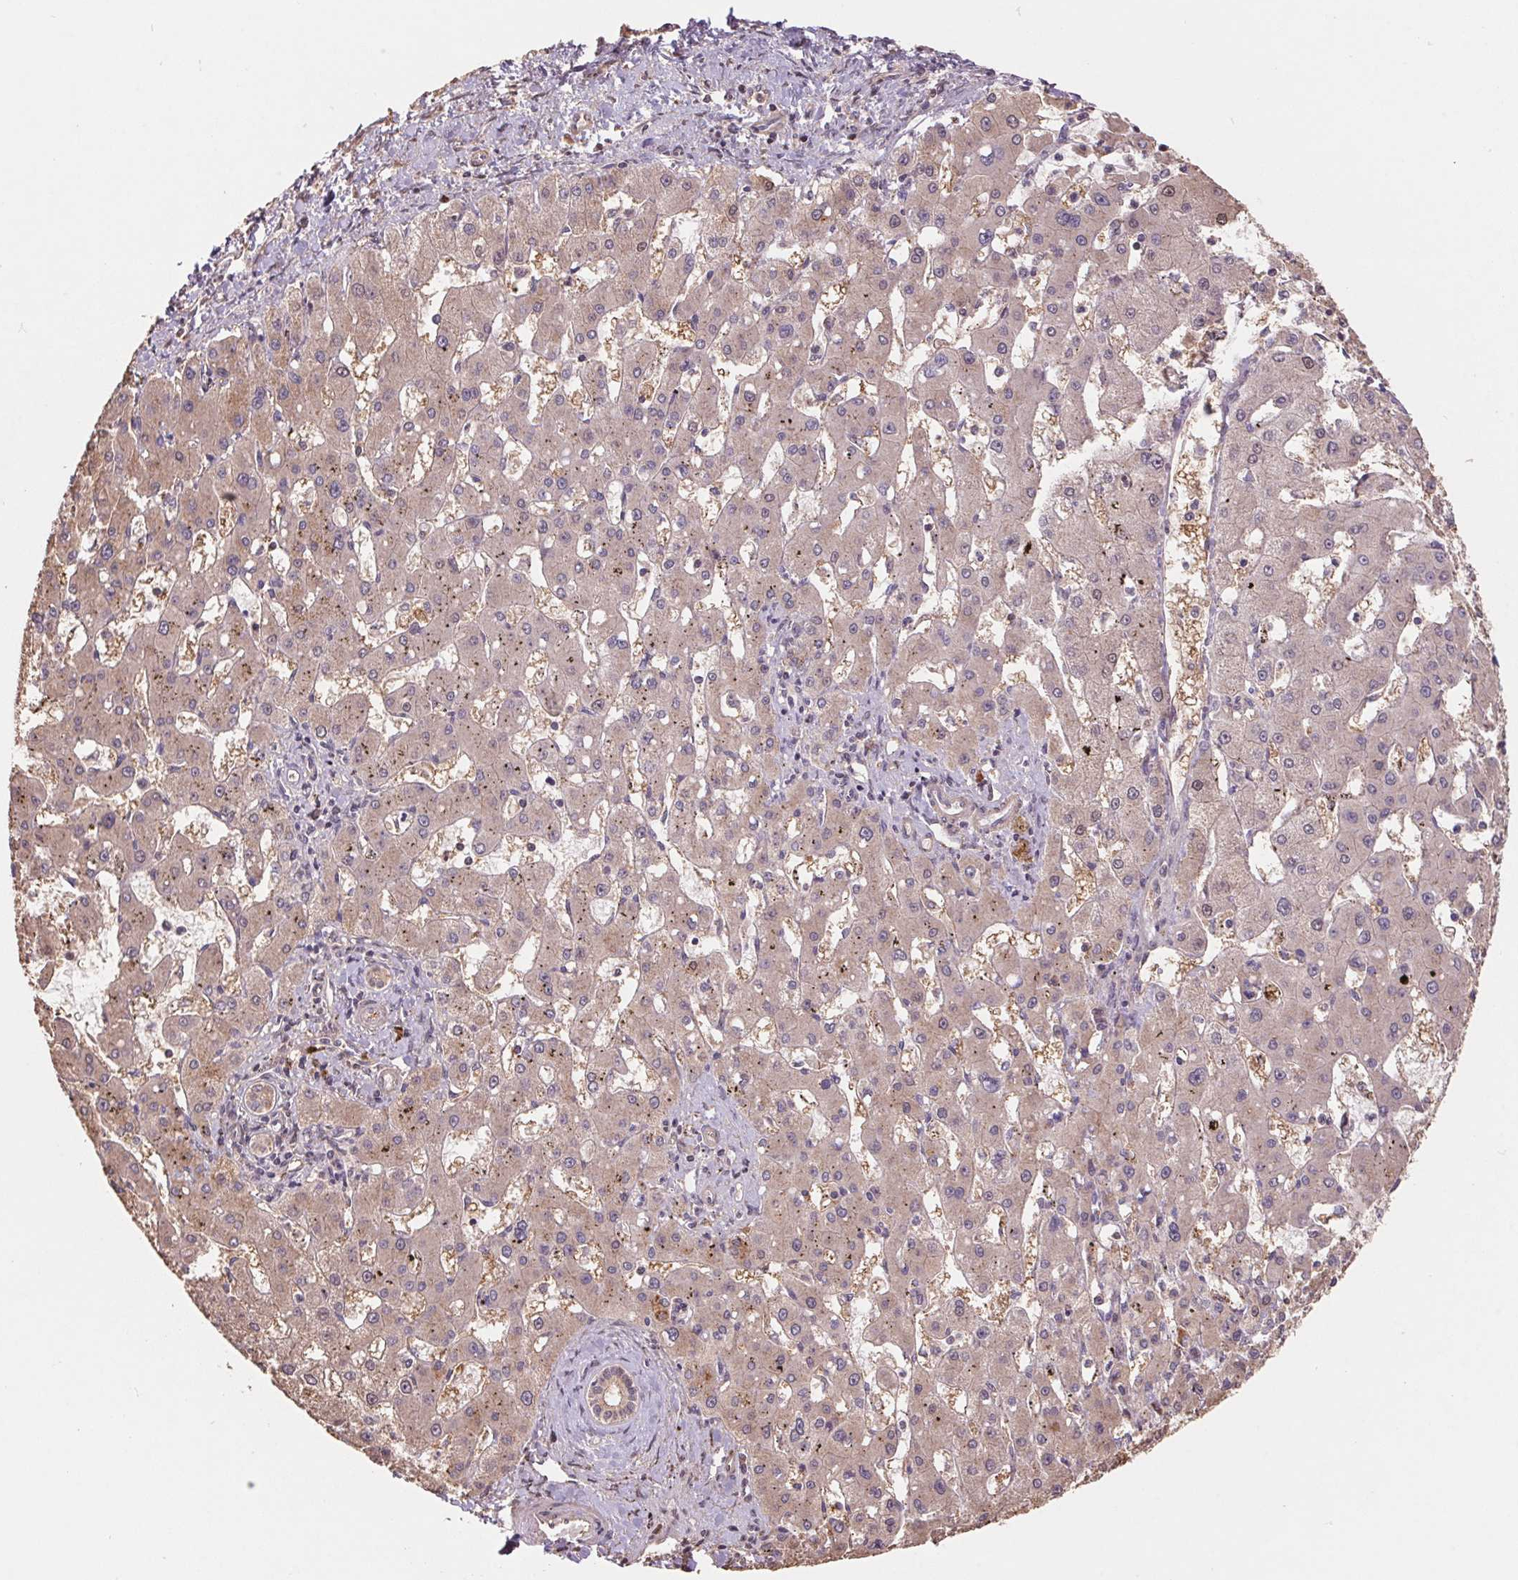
{"staining": {"intensity": "weak", "quantity": ">75%", "location": "cytoplasmic/membranous,nuclear"}, "tissue": "liver cancer", "cell_type": "Tumor cells", "image_type": "cancer", "snomed": [{"axis": "morphology", "description": "Carcinoma, Hepatocellular, NOS"}, {"axis": "topography", "description": "Liver"}], "caption": "Approximately >75% of tumor cells in liver cancer (hepatocellular carcinoma) show weak cytoplasmic/membranous and nuclear protein expression as visualized by brown immunohistochemical staining.", "gene": "CUTA", "patient": {"sex": "male", "age": 67}}